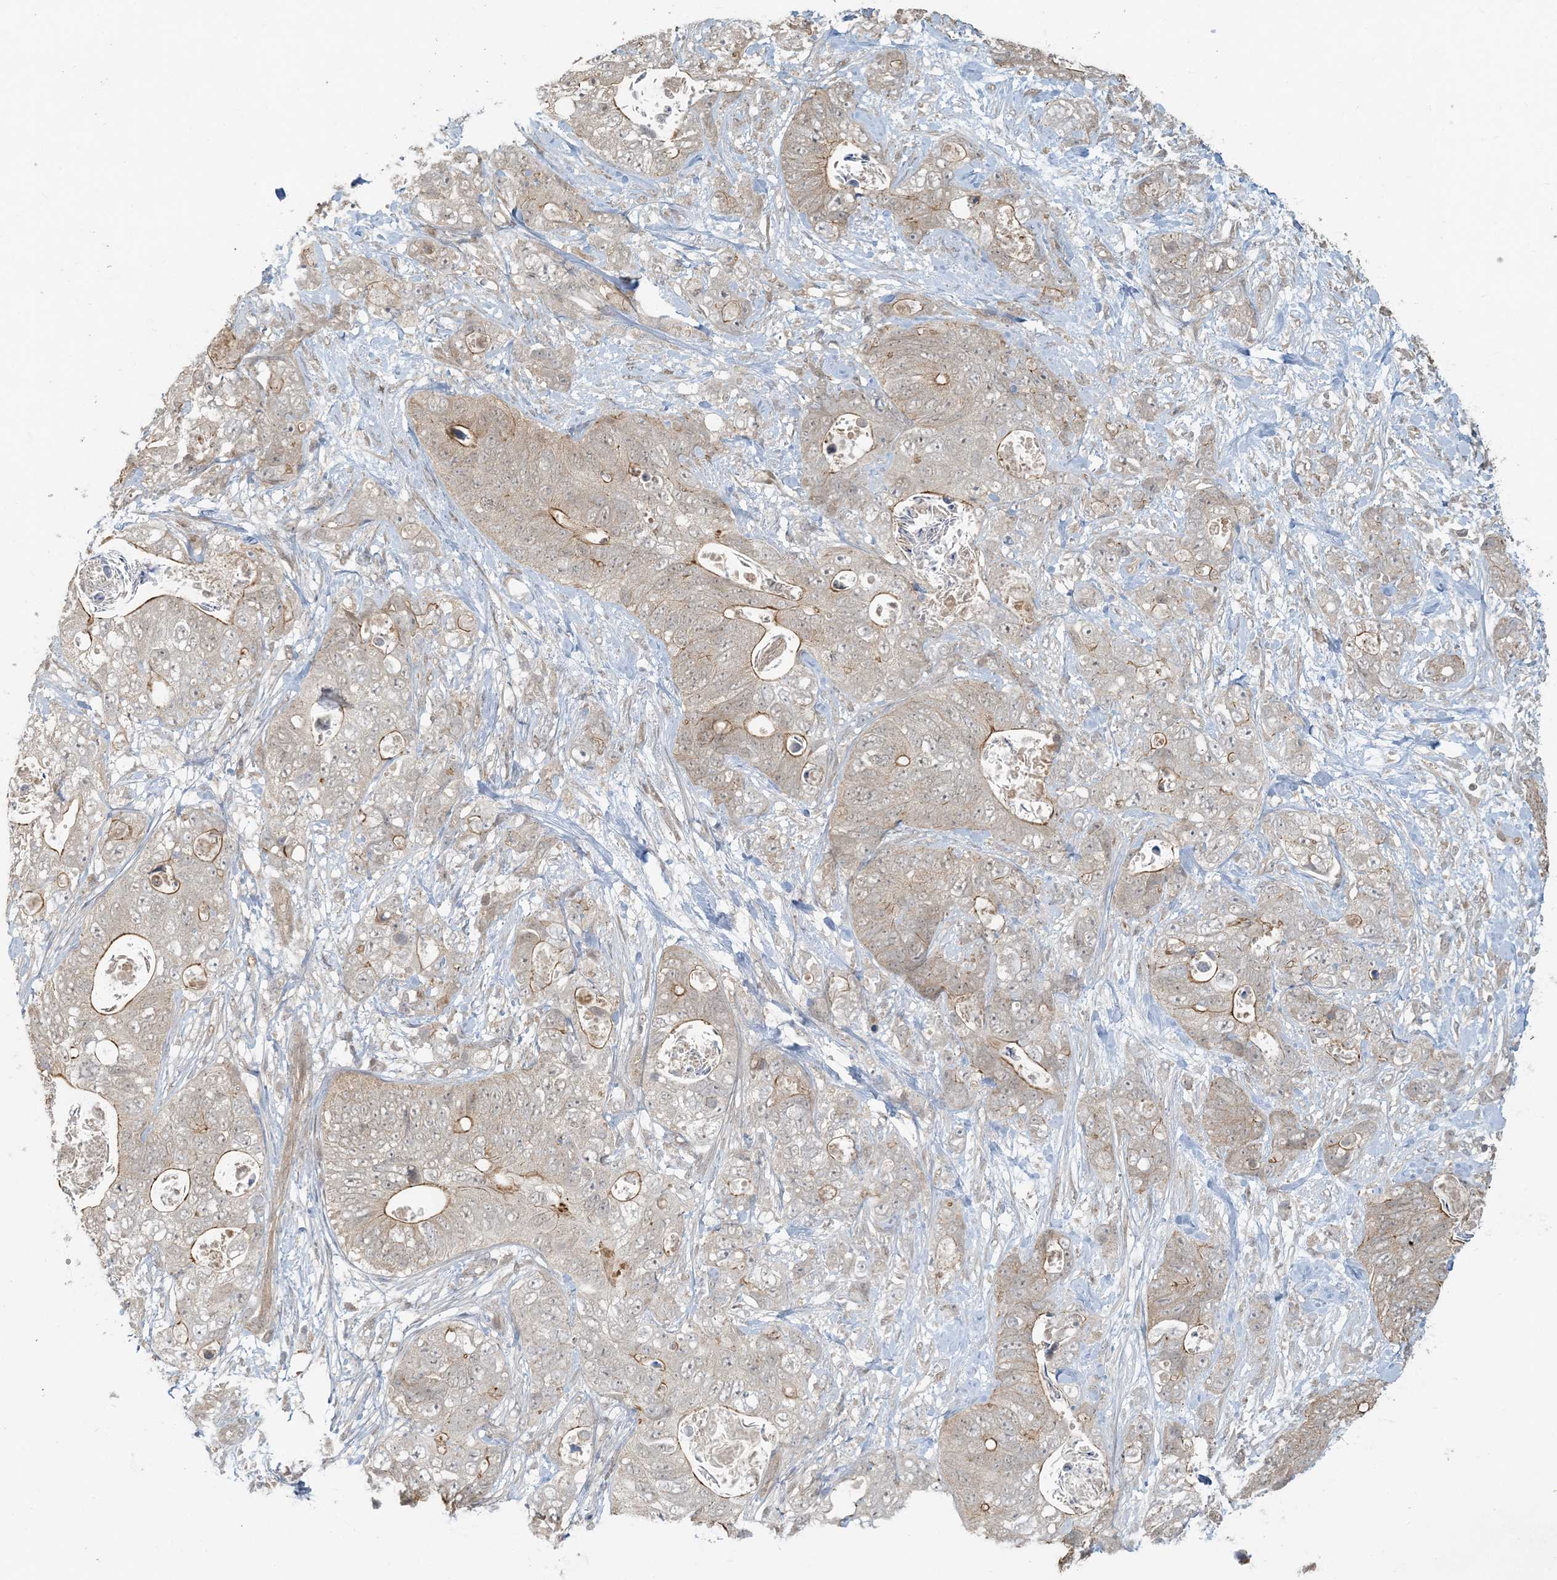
{"staining": {"intensity": "moderate", "quantity": "<25%", "location": "cytoplasmic/membranous"}, "tissue": "stomach cancer", "cell_type": "Tumor cells", "image_type": "cancer", "snomed": [{"axis": "morphology", "description": "Normal tissue, NOS"}, {"axis": "morphology", "description": "Adenocarcinoma, NOS"}, {"axis": "topography", "description": "Stomach"}], "caption": "Moderate cytoplasmic/membranous protein expression is present in approximately <25% of tumor cells in stomach adenocarcinoma. (DAB (3,3'-diaminobenzidine) = brown stain, brightfield microscopy at high magnification).", "gene": "BCORL1", "patient": {"sex": "female", "age": 89}}